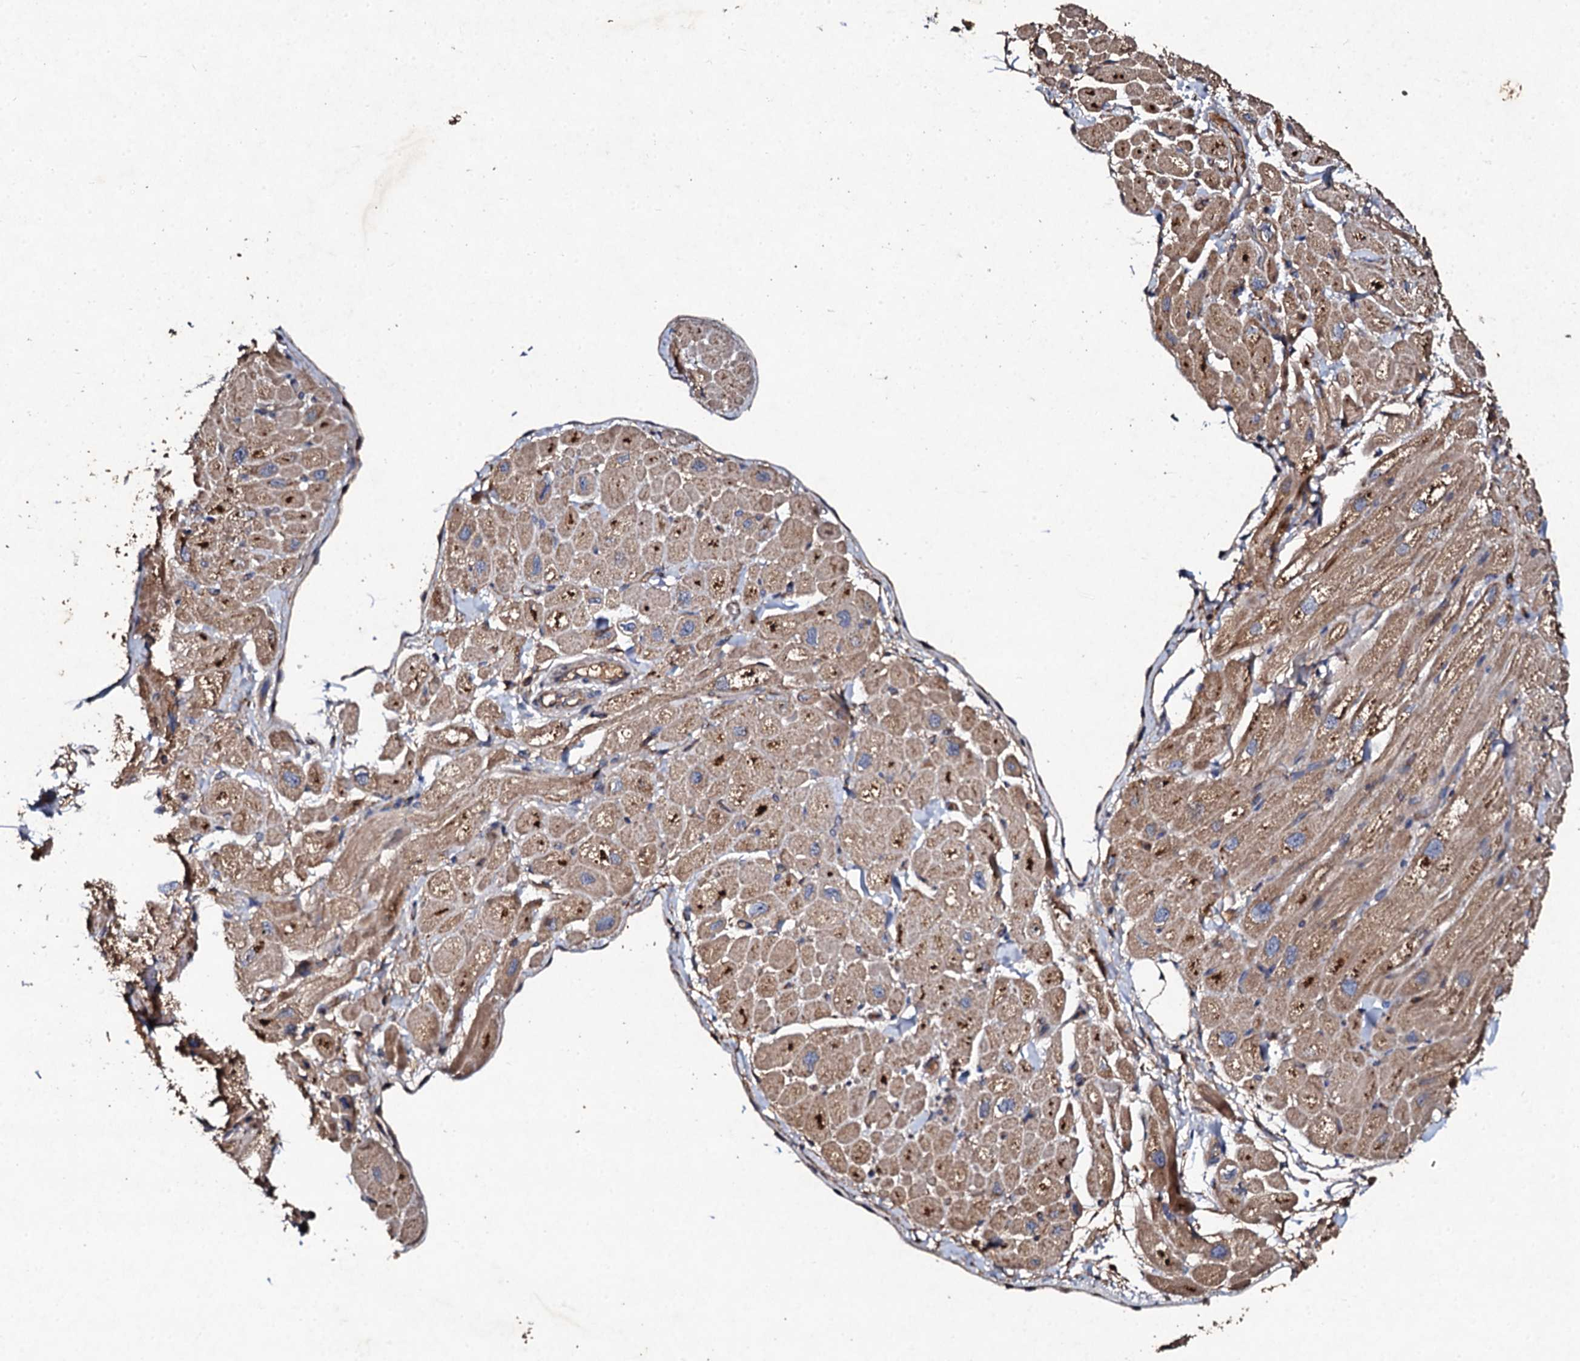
{"staining": {"intensity": "moderate", "quantity": "25%-75%", "location": "cytoplasmic/membranous"}, "tissue": "heart muscle", "cell_type": "Cardiomyocytes", "image_type": "normal", "snomed": [{"axis": "morphology", "description": "Normal tissue, NOS"}, {"axis": "topography", "description": "Heart"}], "caption": "Cardiomyocytes reveal medium levels of moderate cytoplasmic/membranous positivity in about 25%-75% of cells in unremarkable heart muscle. The staining was performed using DAB (3,3'-diaminobenzidine), with brown indicating positive protein expression. Nuclei are stained blue with hematoxylin.", "gene": "KERA", "patient": {"sex": "male", "age": 65}}